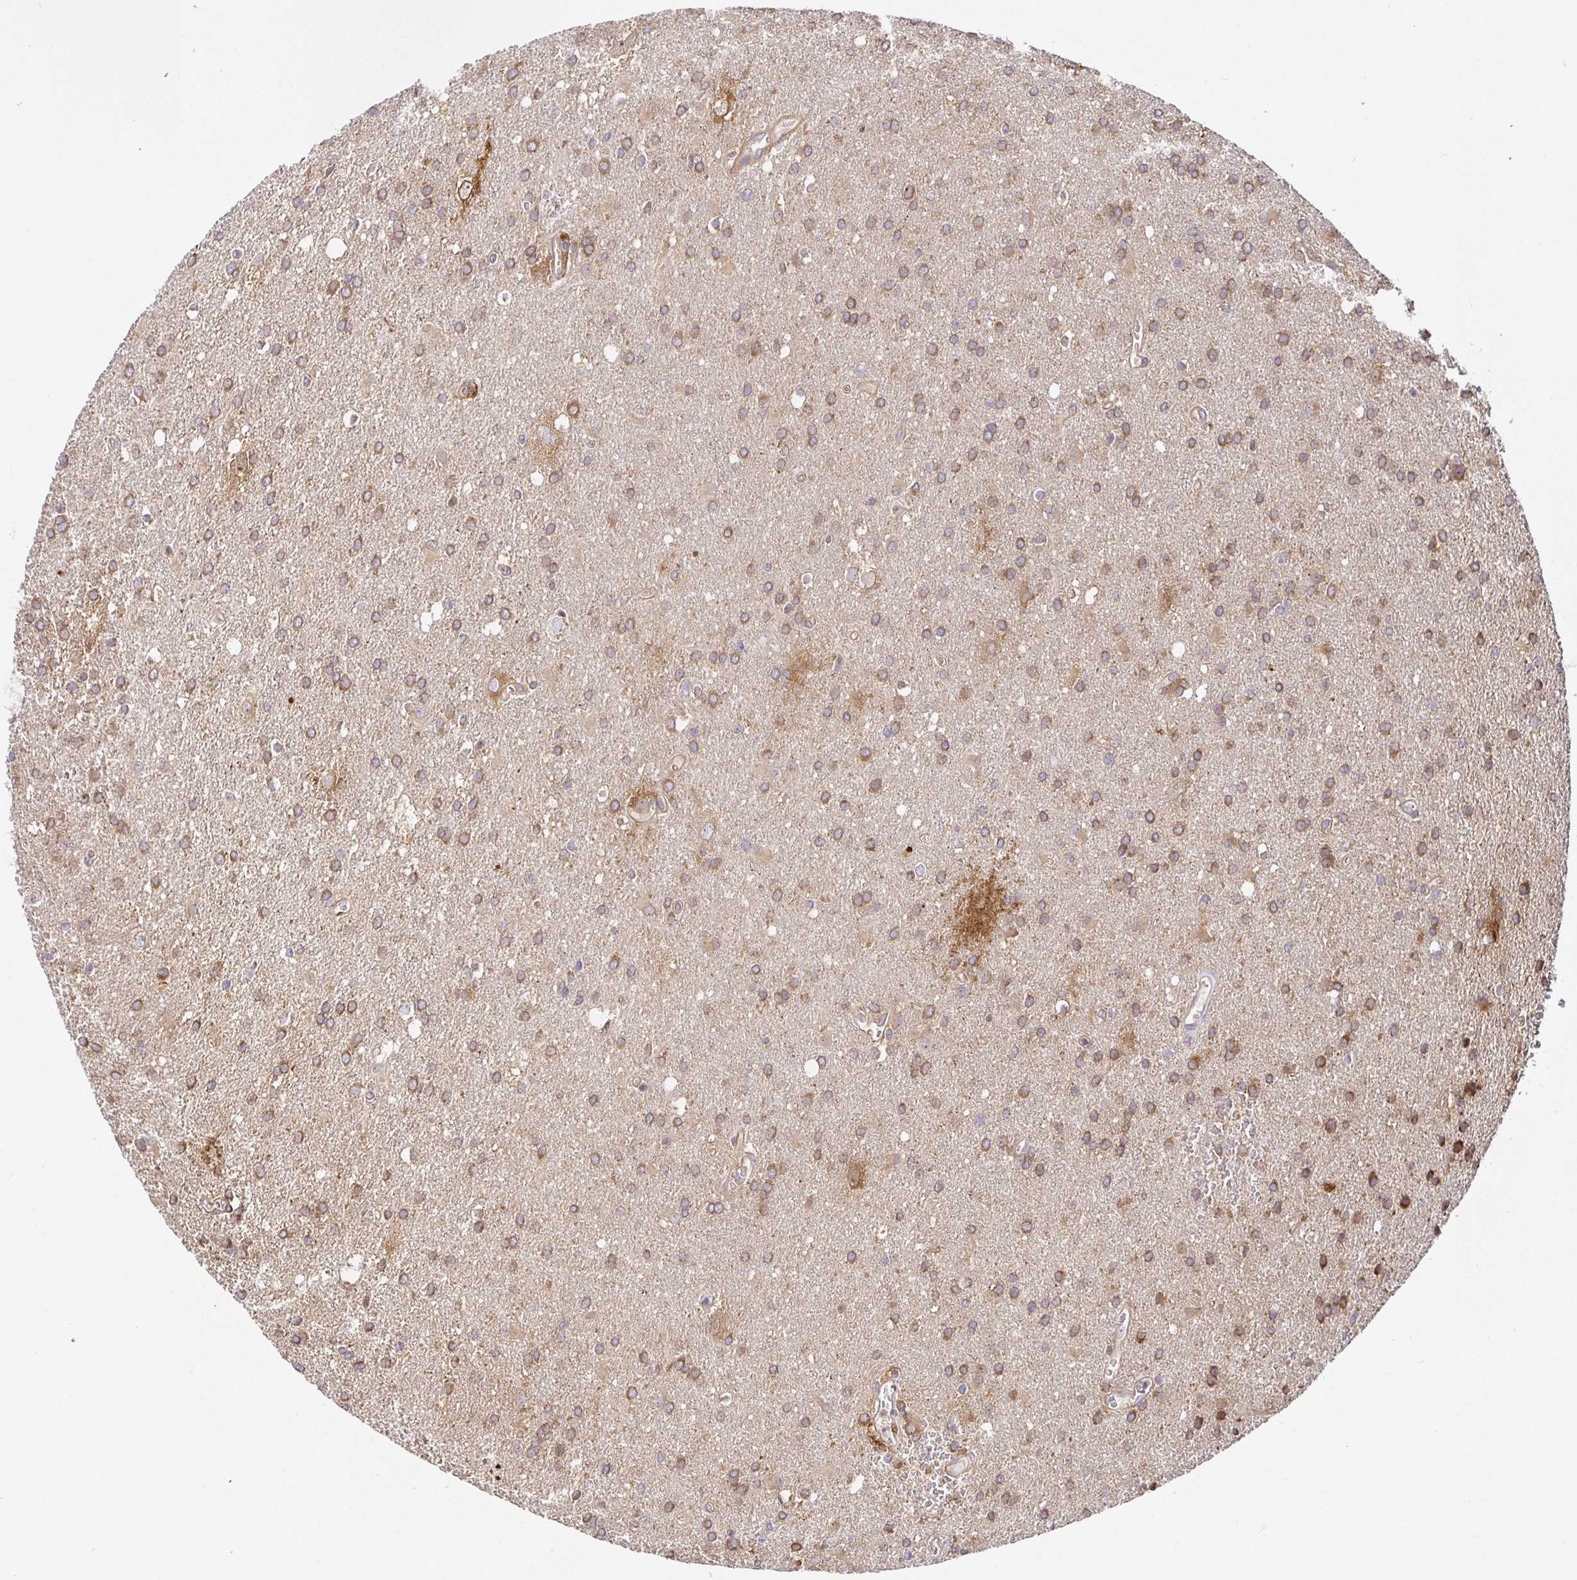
{"staining": {"intensity": "moderate", "quantity": ">75%", "location": "cytoplasmic/membranous"}, "tissue": "glioma", "cell_type": "Tumor cells", "image_type": "cancer", "snomed": [{"axis": "morphology", "description": "Glioma, malignant, Low grade"}, {"axis": "topography", "description": "Brain"}], "caption": "This is a histology image of immunohistochemistry staining of malignant glioma (low-grade), which shows moderate expression in the cytoplasmic/membranous of tumor cells.", "gene": "SNX8", "patient": {"sex": "male", "age": 66}}